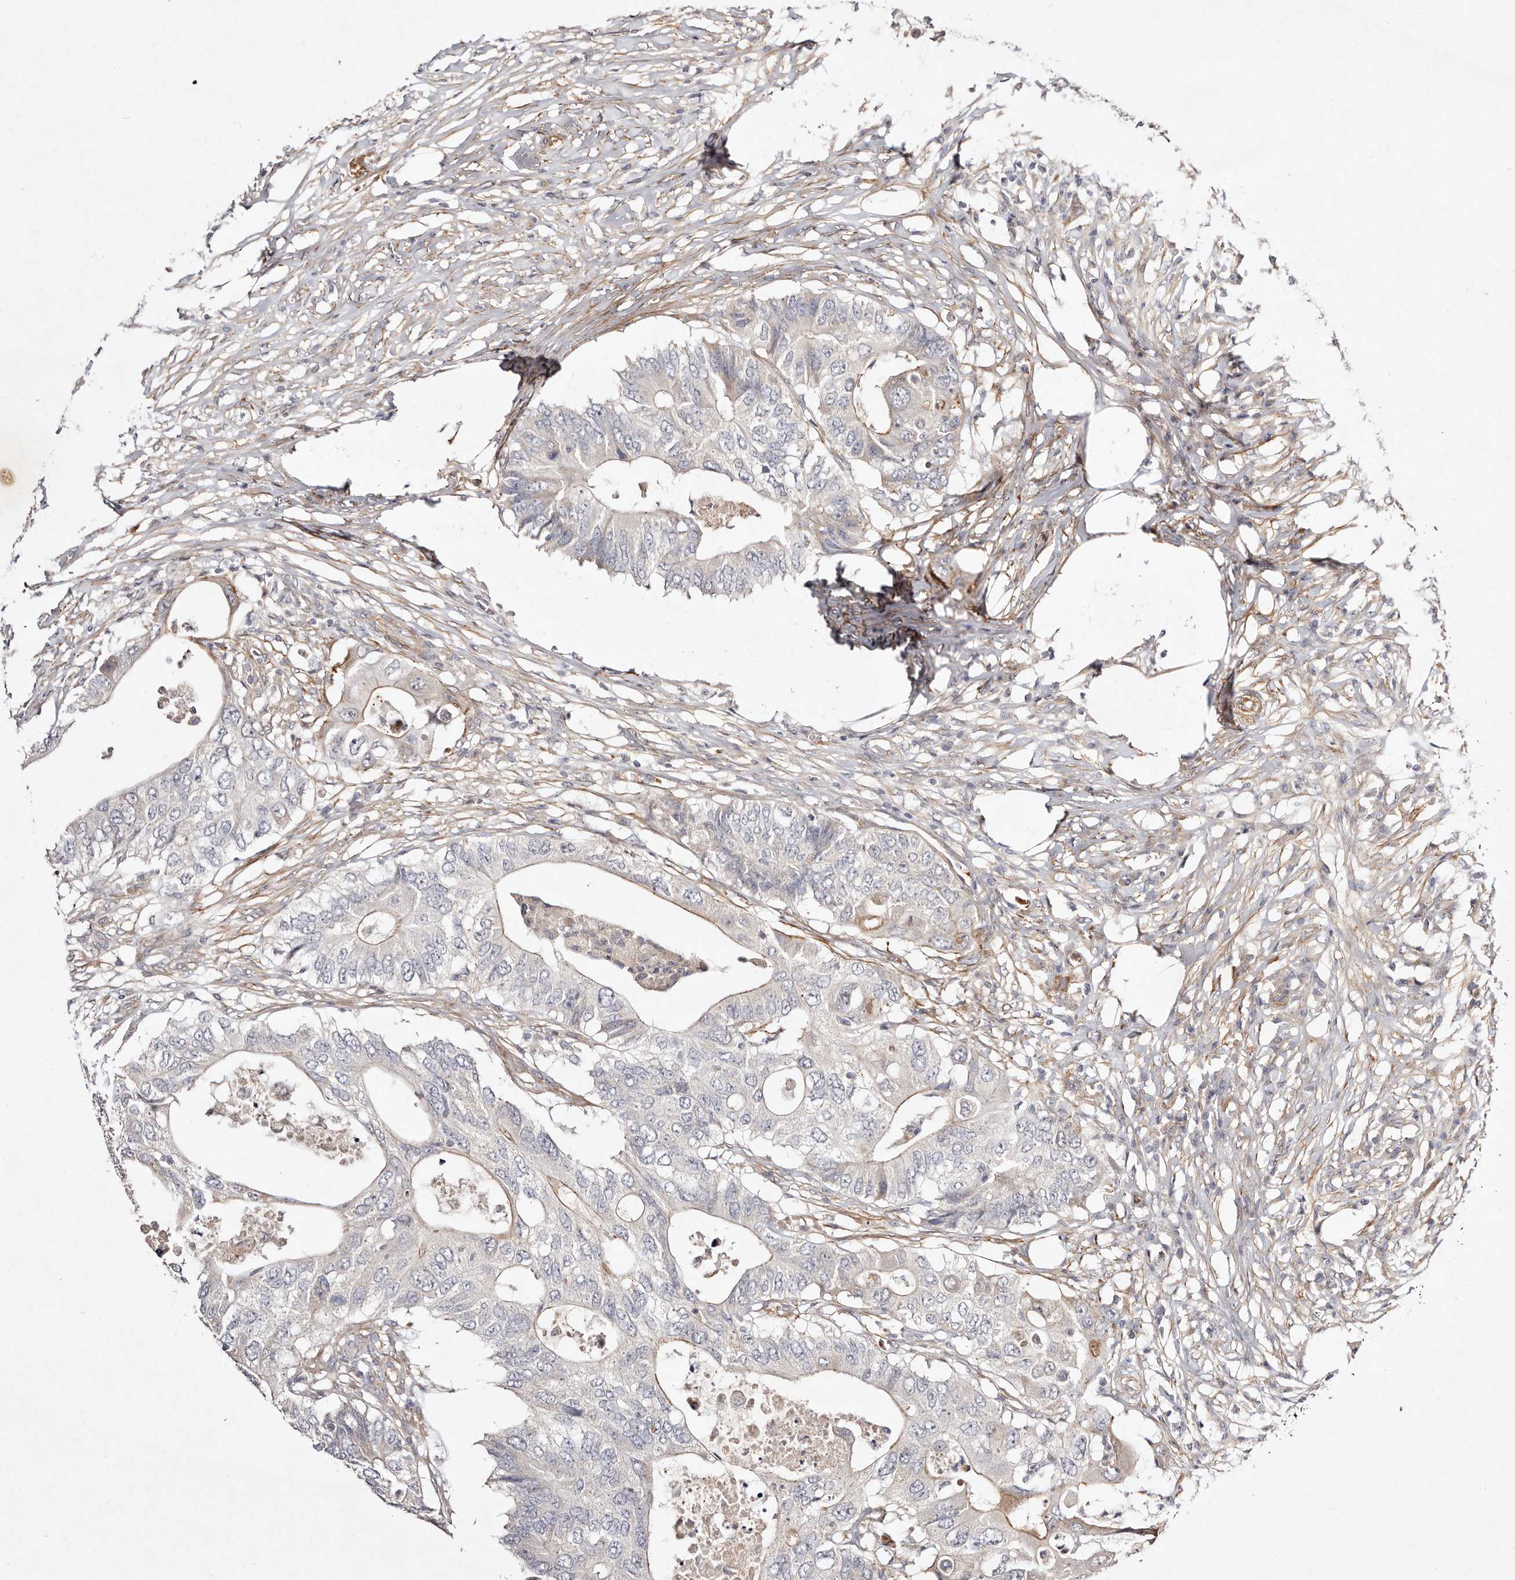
{"staining": {"intensity": "weak", "quantity": "<25%", "location": "cytoplasmic/membranous"}, "tissue": "colorectal cancer", "cell_type": "Tumor cells", "image_type": "cancer", "snomed": [{"axis": "morphology", "description": "Adenocarcinoma, NOS"}, {"axis": "topography", "description": "Colon"}], "caption": "Immunohistochemistry (IHC) micrograph of neoplastic tissue: adenocarcinoma (colorectal) stained with DAB (3,3'-diaminobenzidine) shows no significant protein staining in tumor cells. (DAB immunohistochemistry (IHC) visualized using brightfield microscopy, high magnification).", "gene": "MTMR11", "patient": {"sex": "male", "age": 71}}